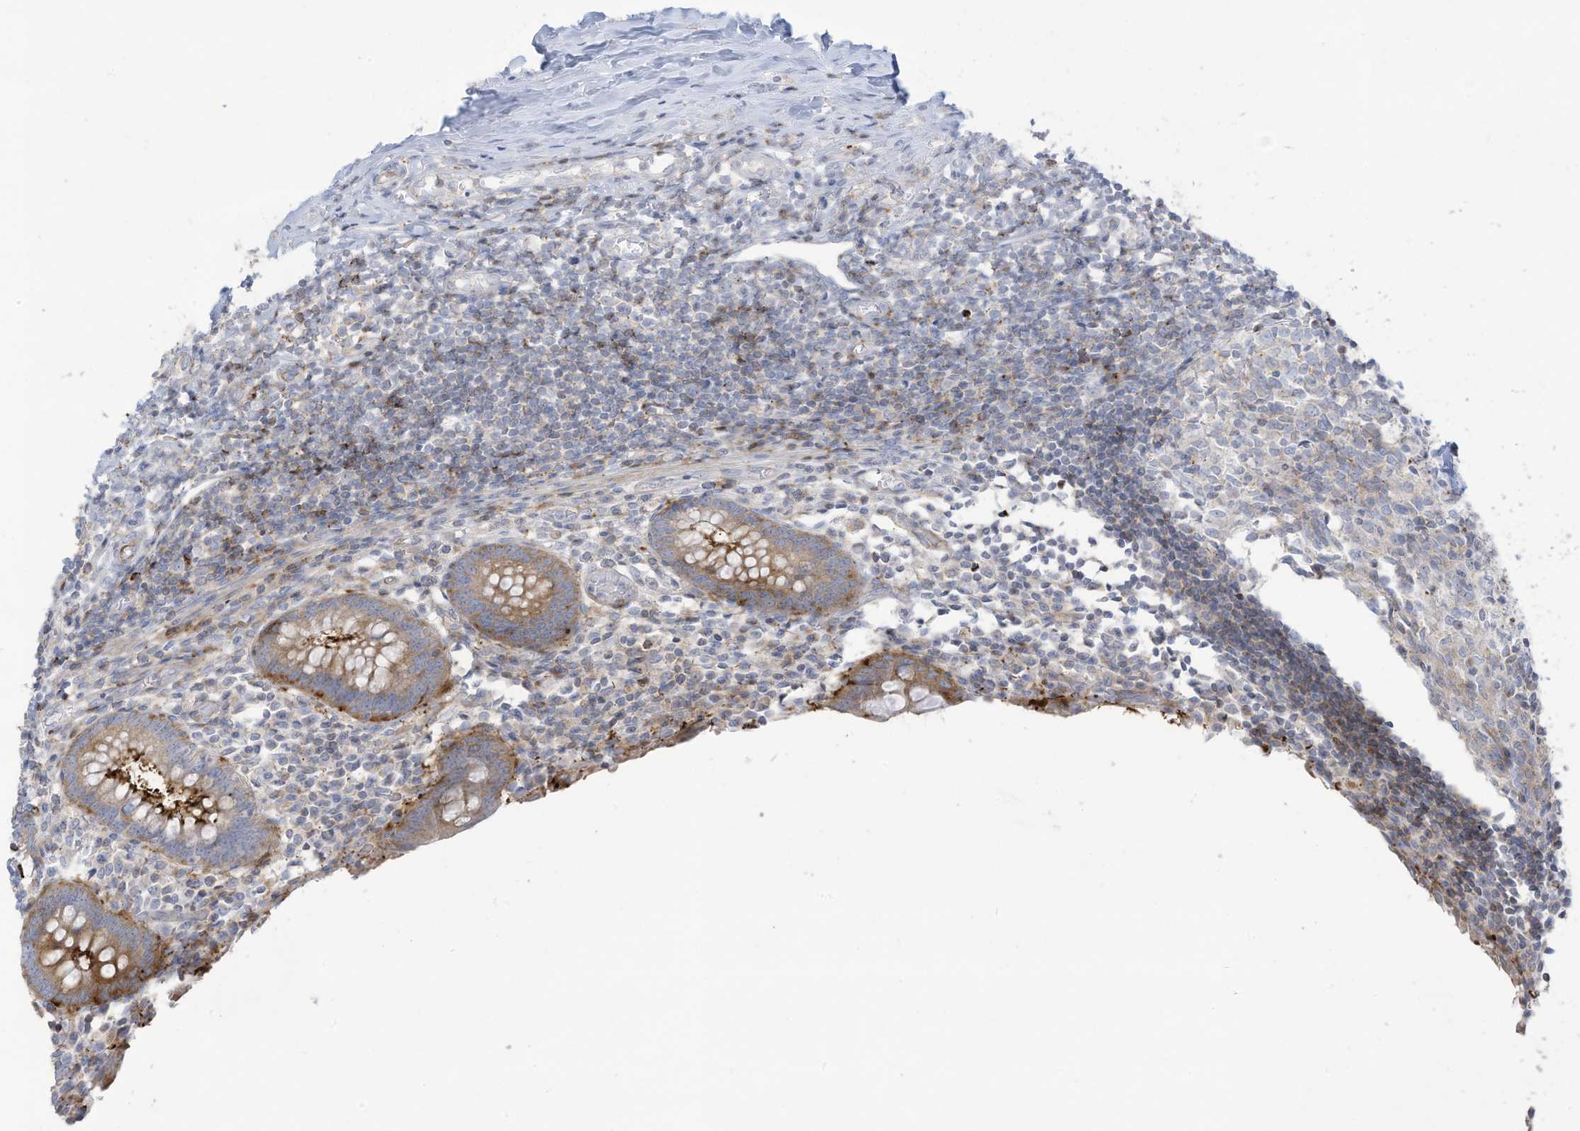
{"staining": {"intensity": "strong", "quantity": ">75%", "location": "cytoplasmic/membranous"}, "tissue": "appendix", "cell_type": "Glandular cells", "image_type": "normal", "snomed": [{"axis": "morphology", "description": "Normal tissue, NOS"}, {"axis": "topography", "description": "Appendix"}], "caption": "Protein analysis of unremarkable appendix exhibits strong cytoplasmic/membranous staining in about >75% of glandular cells. Nuclei are stained in blue.", "gene": "THNSL2", "patient": {"sex": "female", "age": 17}}